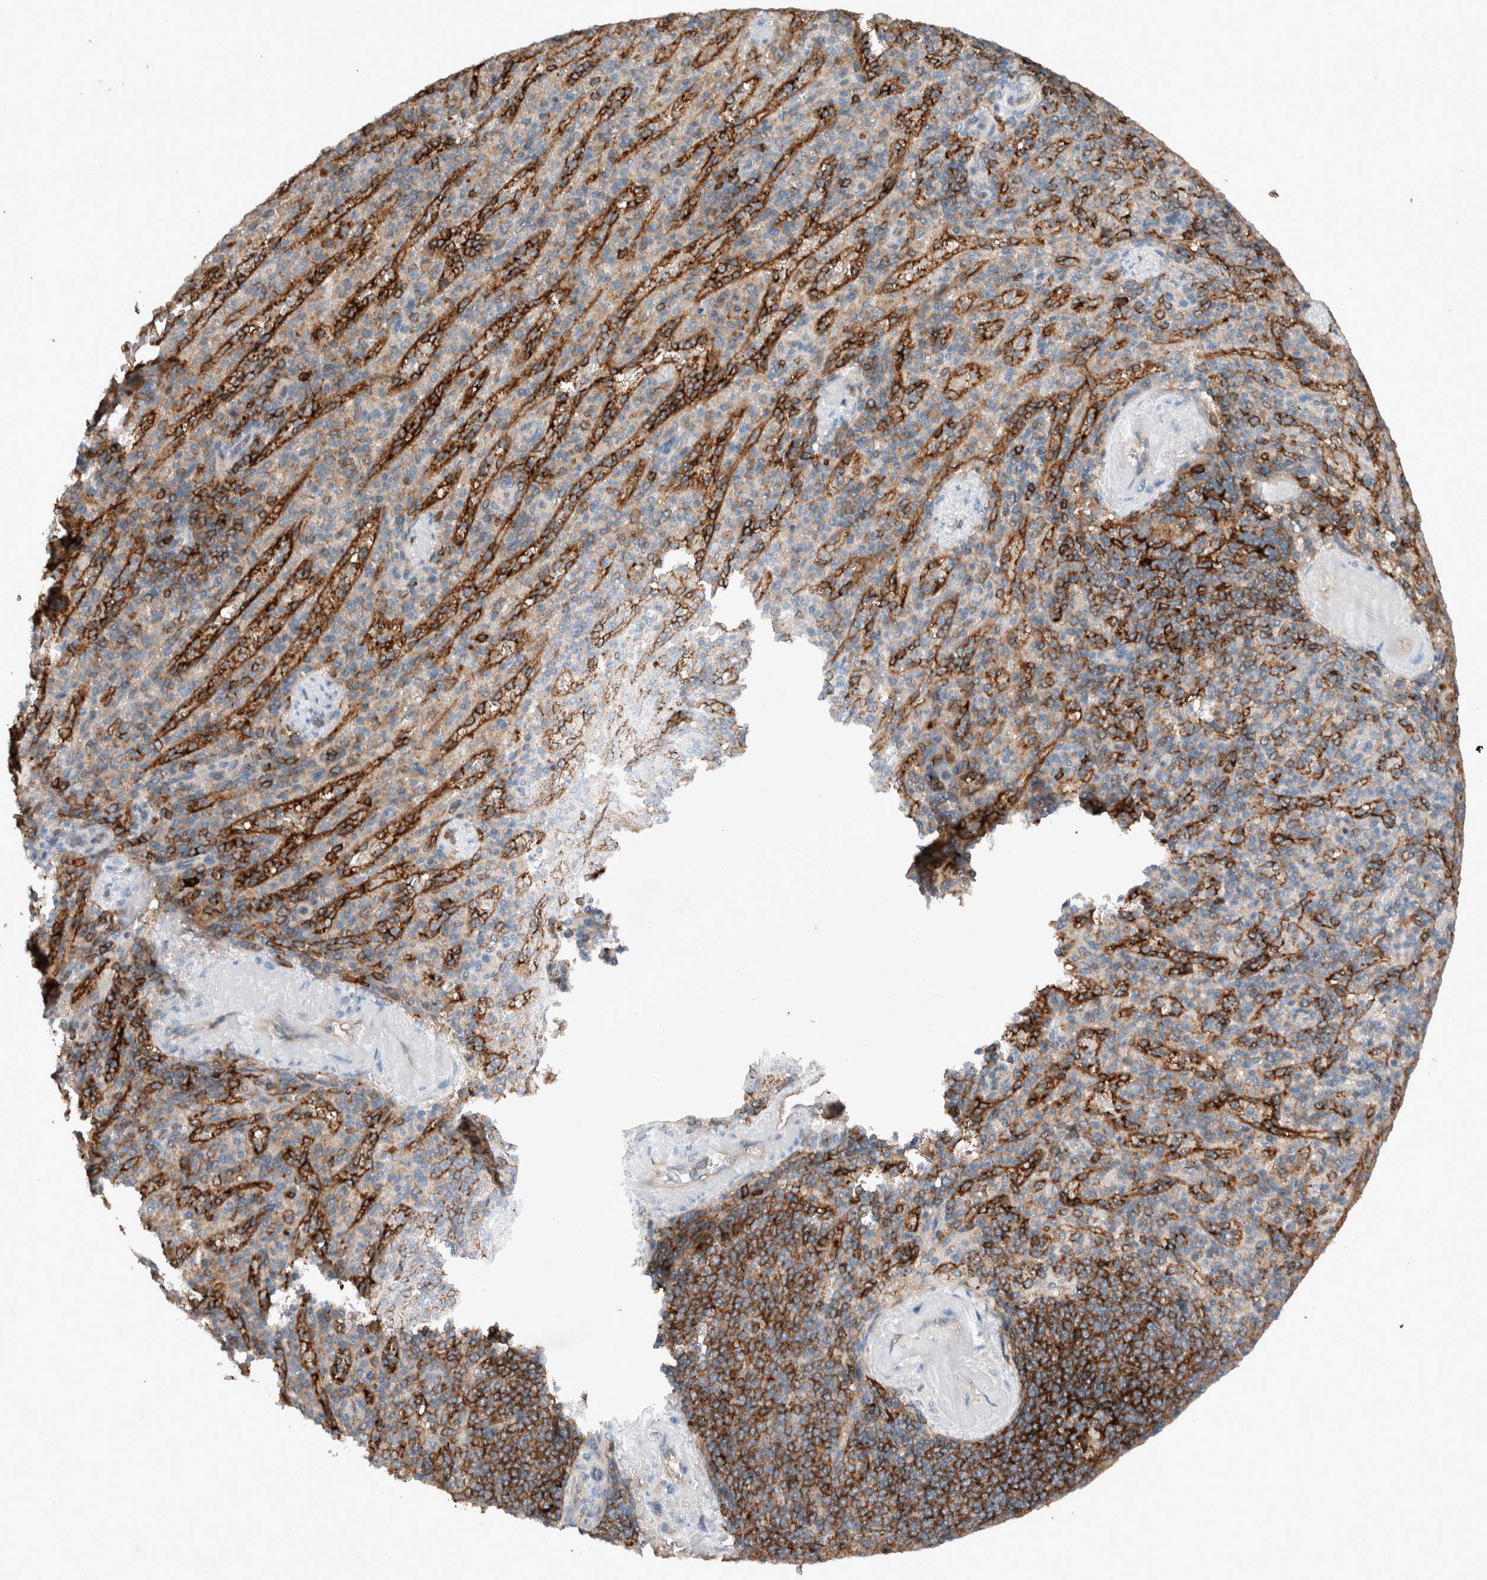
{"staining": {"intensity": "moderate", "quantity": "<25%", "location": "cytoplasmic/membranous"}, "tissue": "spleen", "cell_type": "Cells in red pulp", "image_type": "normal", "snomed": [{"axis": "morphology", "description": "Normal tissue, NOS"}, {"axis": "topography", "description": "Spleen"}], "caption": "Unremarkable spleen displays moderate cytoplasmic/membranous expression in about <25% of cells in red pulp, visualized by immunohistochemistry.", "gene": "UGCG", "patient": {"sex": "female", "age": 74}}